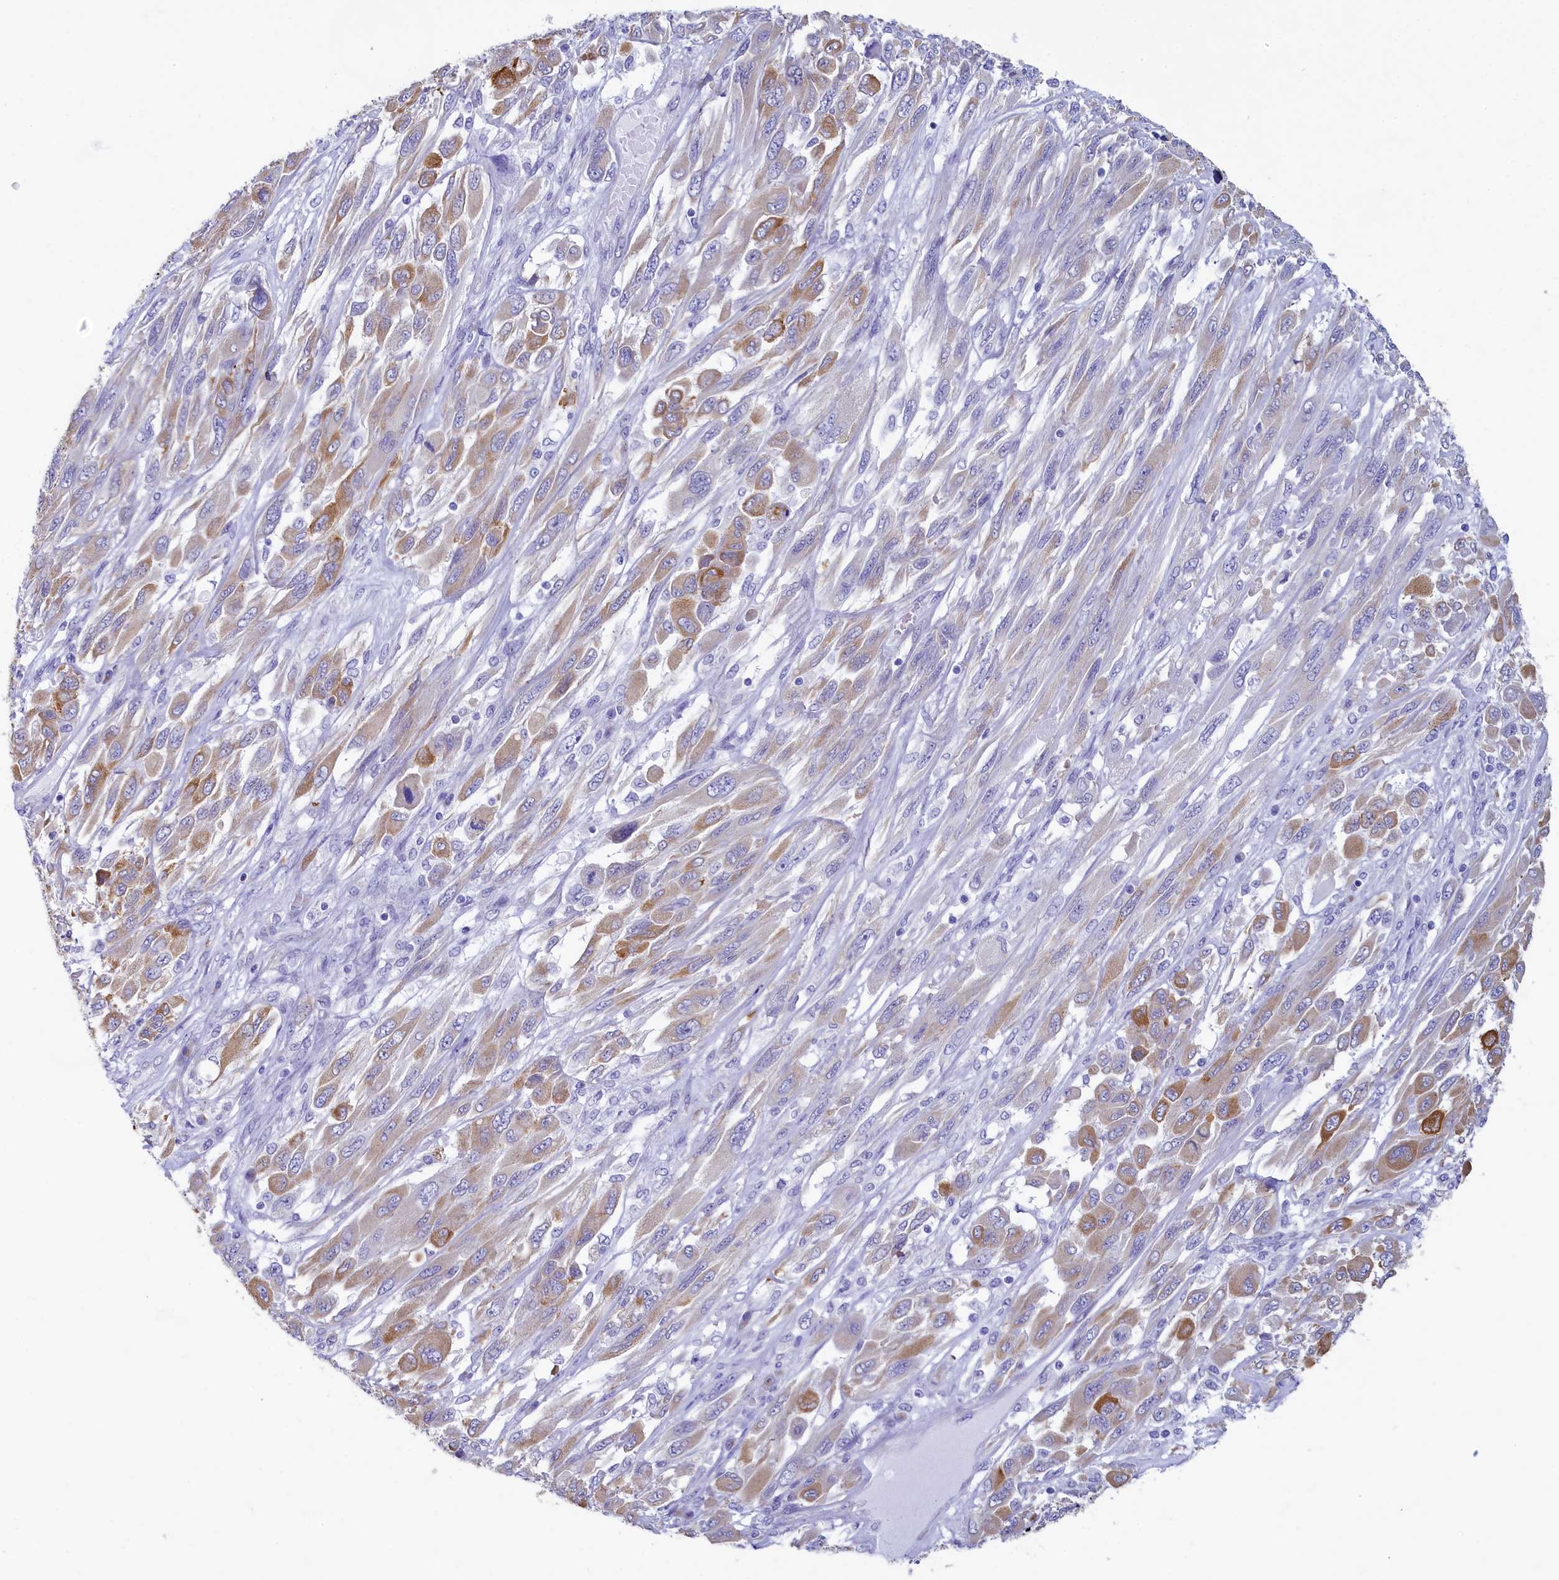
{"staining": {"intensity": "weak", "quantity": "25%-75%", "location": "cytoplasmic/membranous"}, "tissue": "melanoma", "cell_type": "Tumor cells", "image_type": "cancer", "snomed": [{"axis": "morphology", "description": "Malignant melanoma, NOS"}, {"axis": "topography", "description": "Skin"}], "caption": "The photomicrograph reveals staining of melanoma, revealing weak cytoplasmic/membranous protein expression (brown color) within tumor cells.", "gene": "SKA3", "patient": {"sex": "female", "age": 91}}